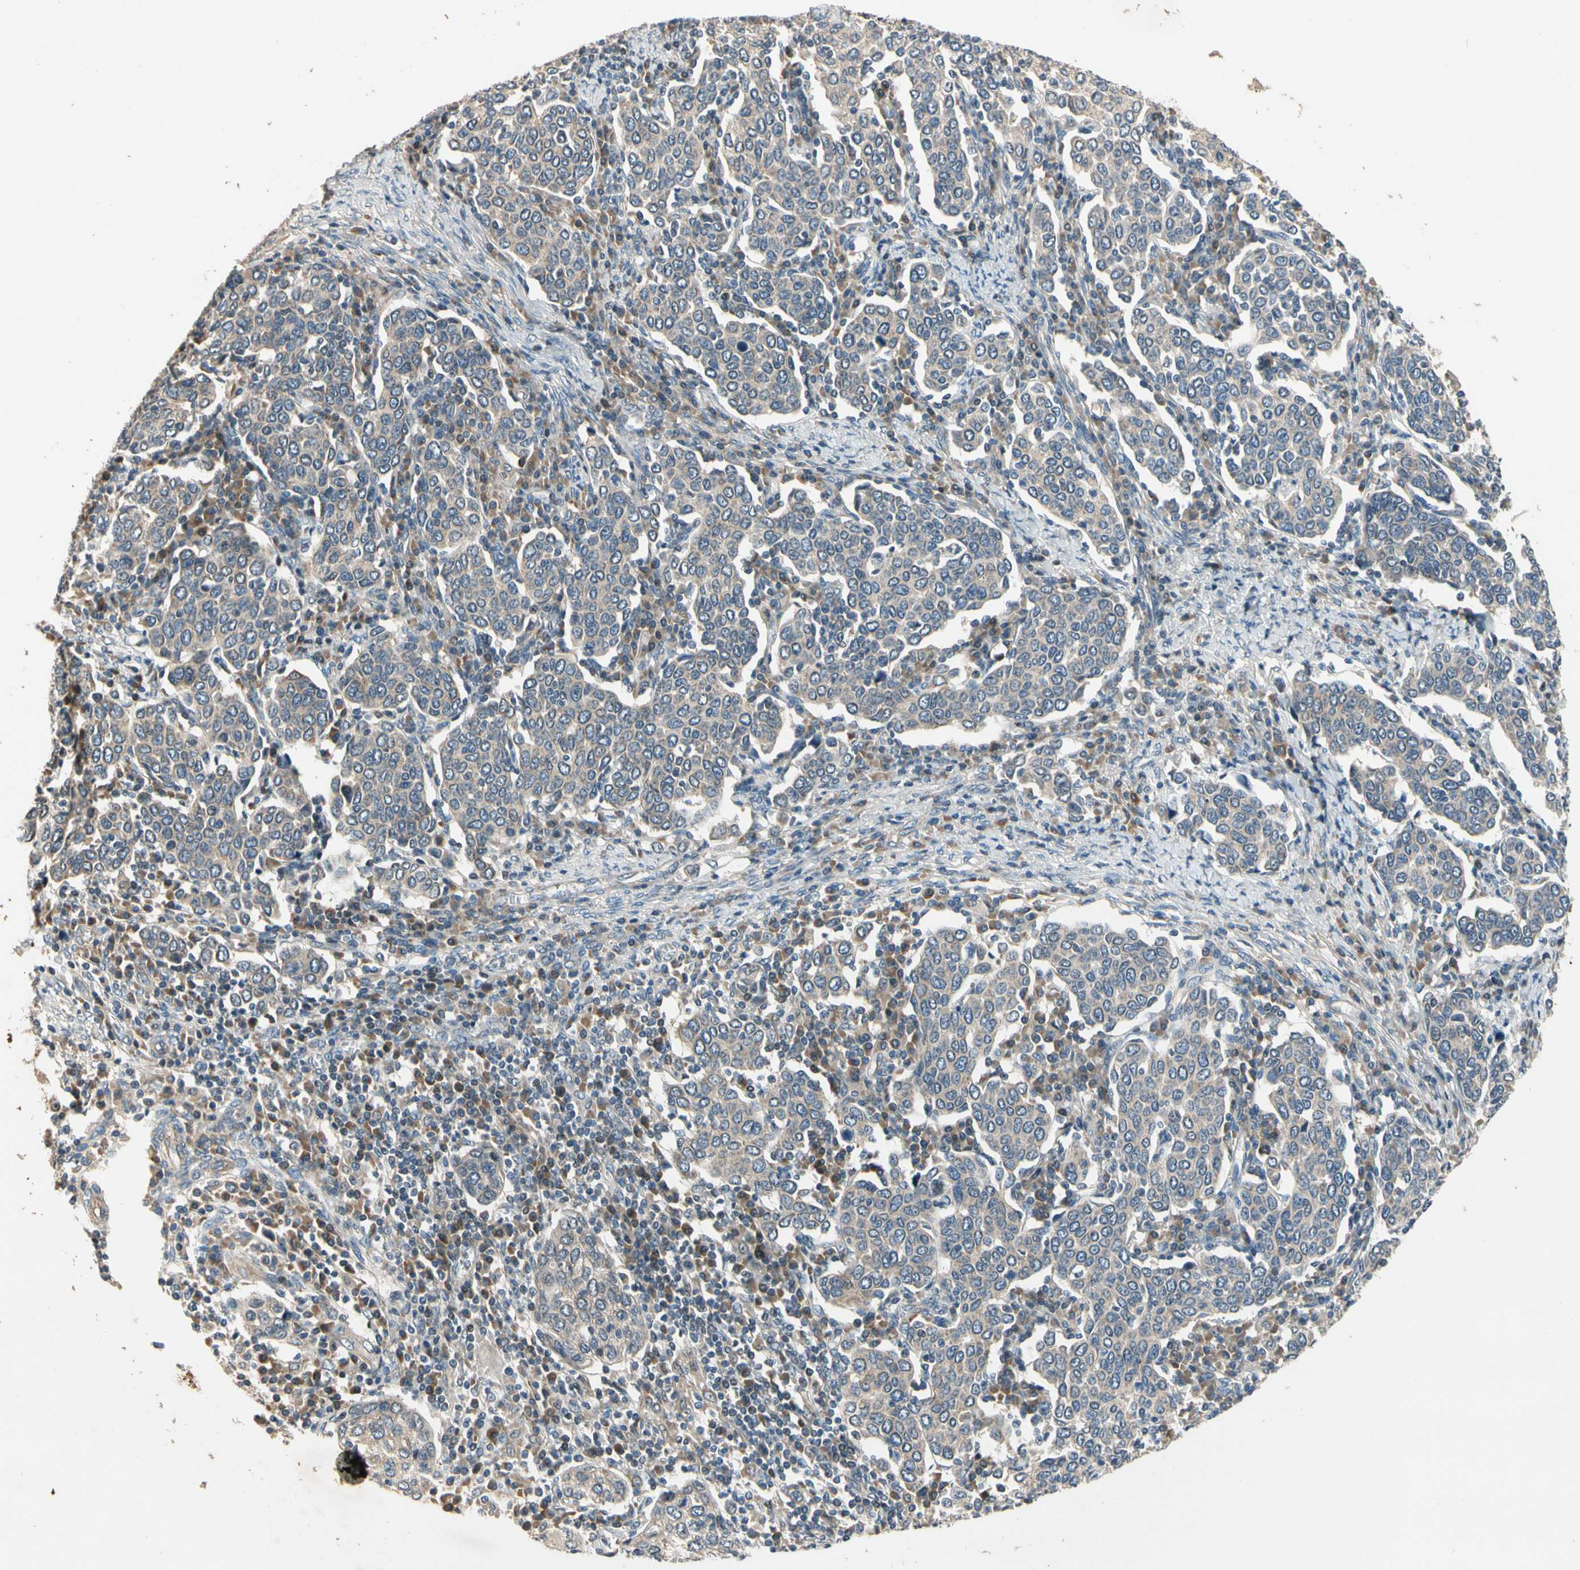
{"staining": {"intensity": "weak", "quantity": "<25%", "location": "cytoplasmic/membranous"}, "tissue": "cervical cancer", "cell_type": "Tumor cells", "image_type": "cancer", "snomed": [{"axis": "morphology", "description": "Squamous cell carcinoma, NOS"}, {"axis": "topography", "description": "Cervix"}], "caption": "This is an immunohistochemistry (IHC) histopathology image of squamous cell carcinoma (cervical). There is no positivity in tumor cells.", "gene": "ALKBH3", "patient": {"sex": "female", "age": 40}}